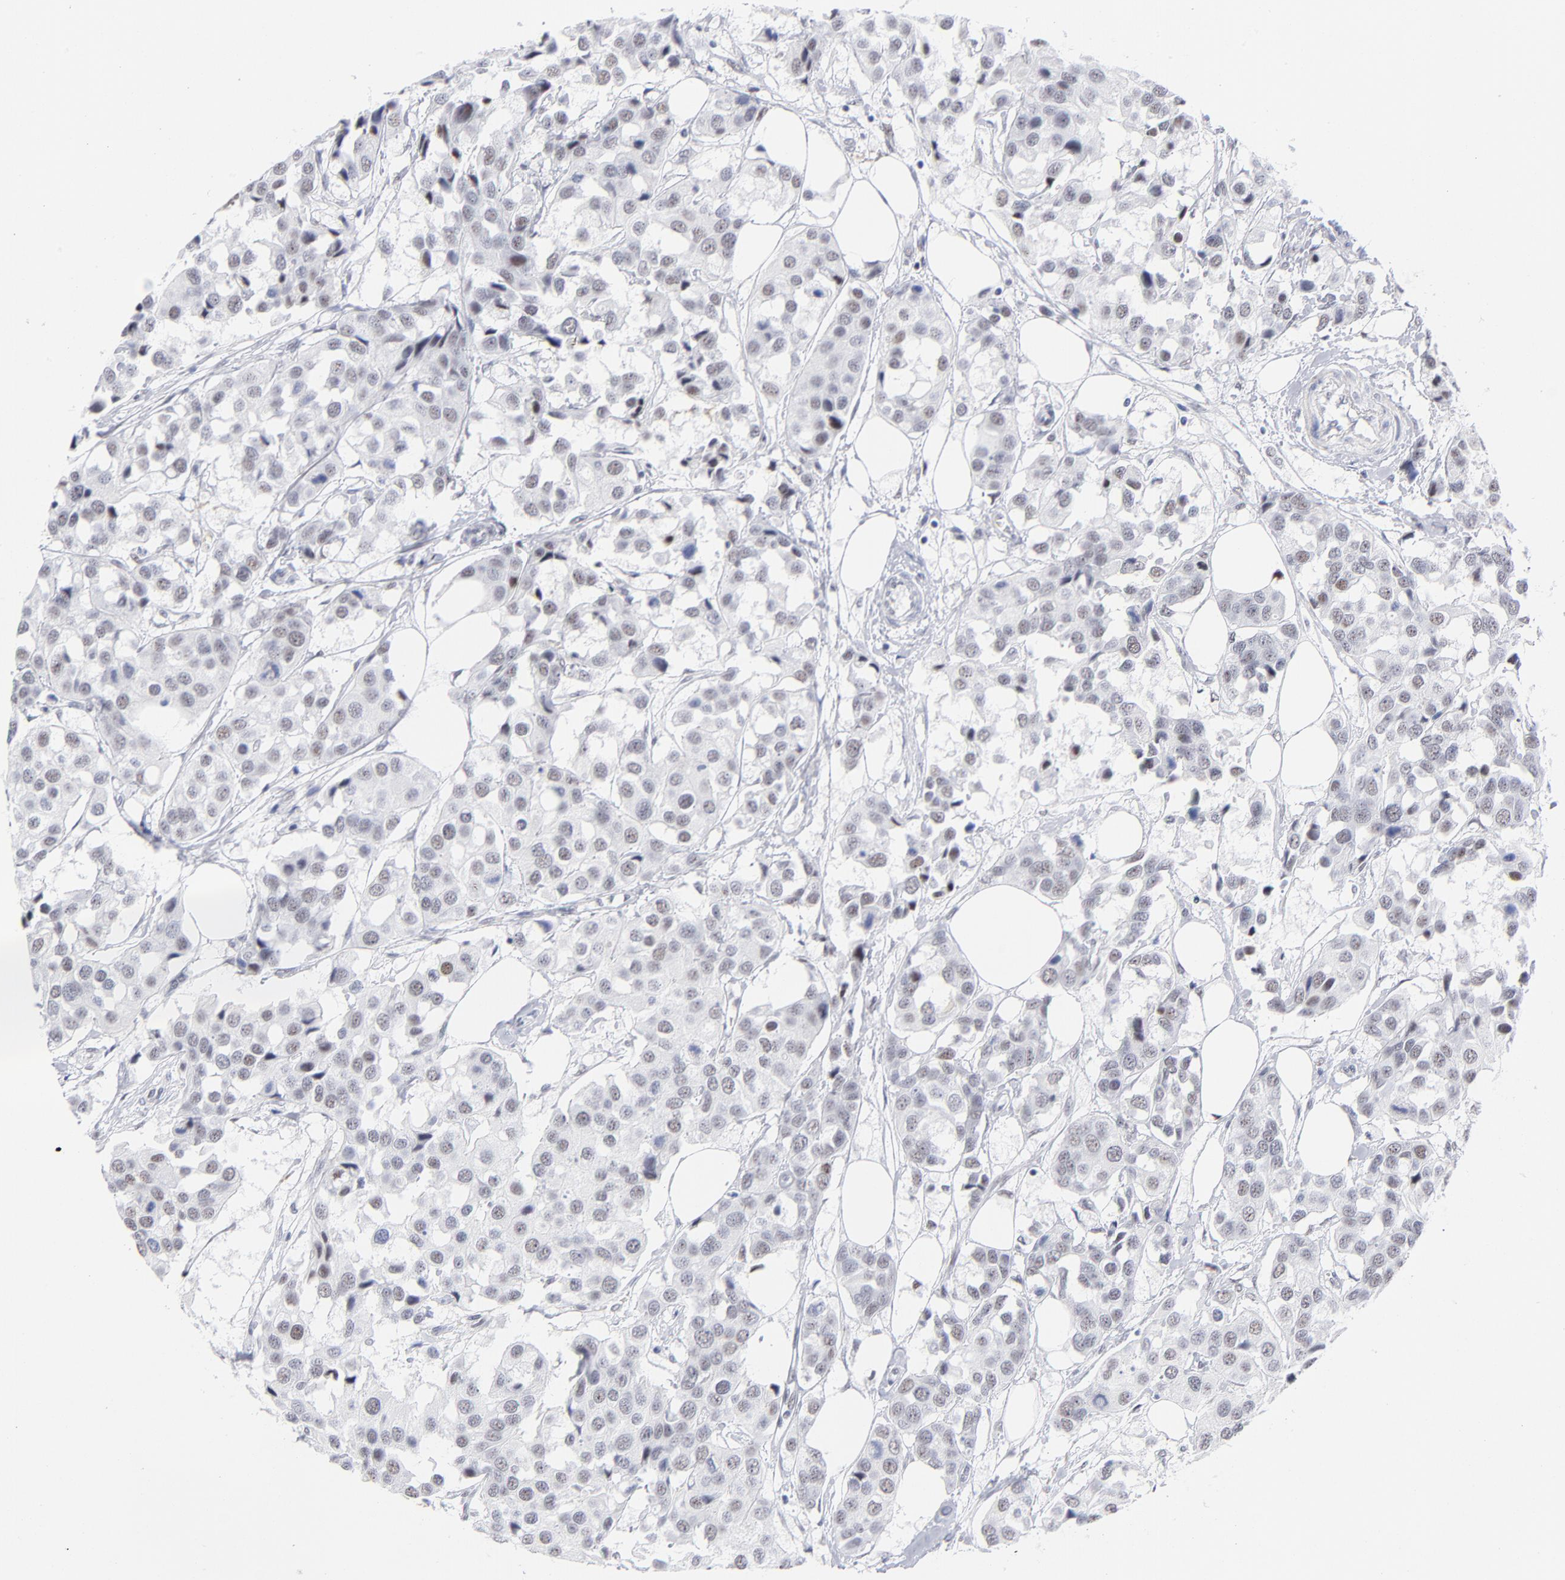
{"staining": {"intensity": "weak", "quantity": "<25%", "location": "nuclear"}, "tissue": "breast cancer", "cell_type": "Tumor cells", "image_type": "cancer", "snomed": [{"axis": "morphology", "description": "Duct carcinoma"}, {"axis": "topography", "description": "Breast"}], "caption": "Immunohistochemistry (IHC) image of neoplastic tissue: breast cancer stained with DAB (3,3'-diaminobenzidine) shows no significant protein positivity in tumor cells.", "gene": "SNRPB", "patient": {"sex": "female", "age": 80}}